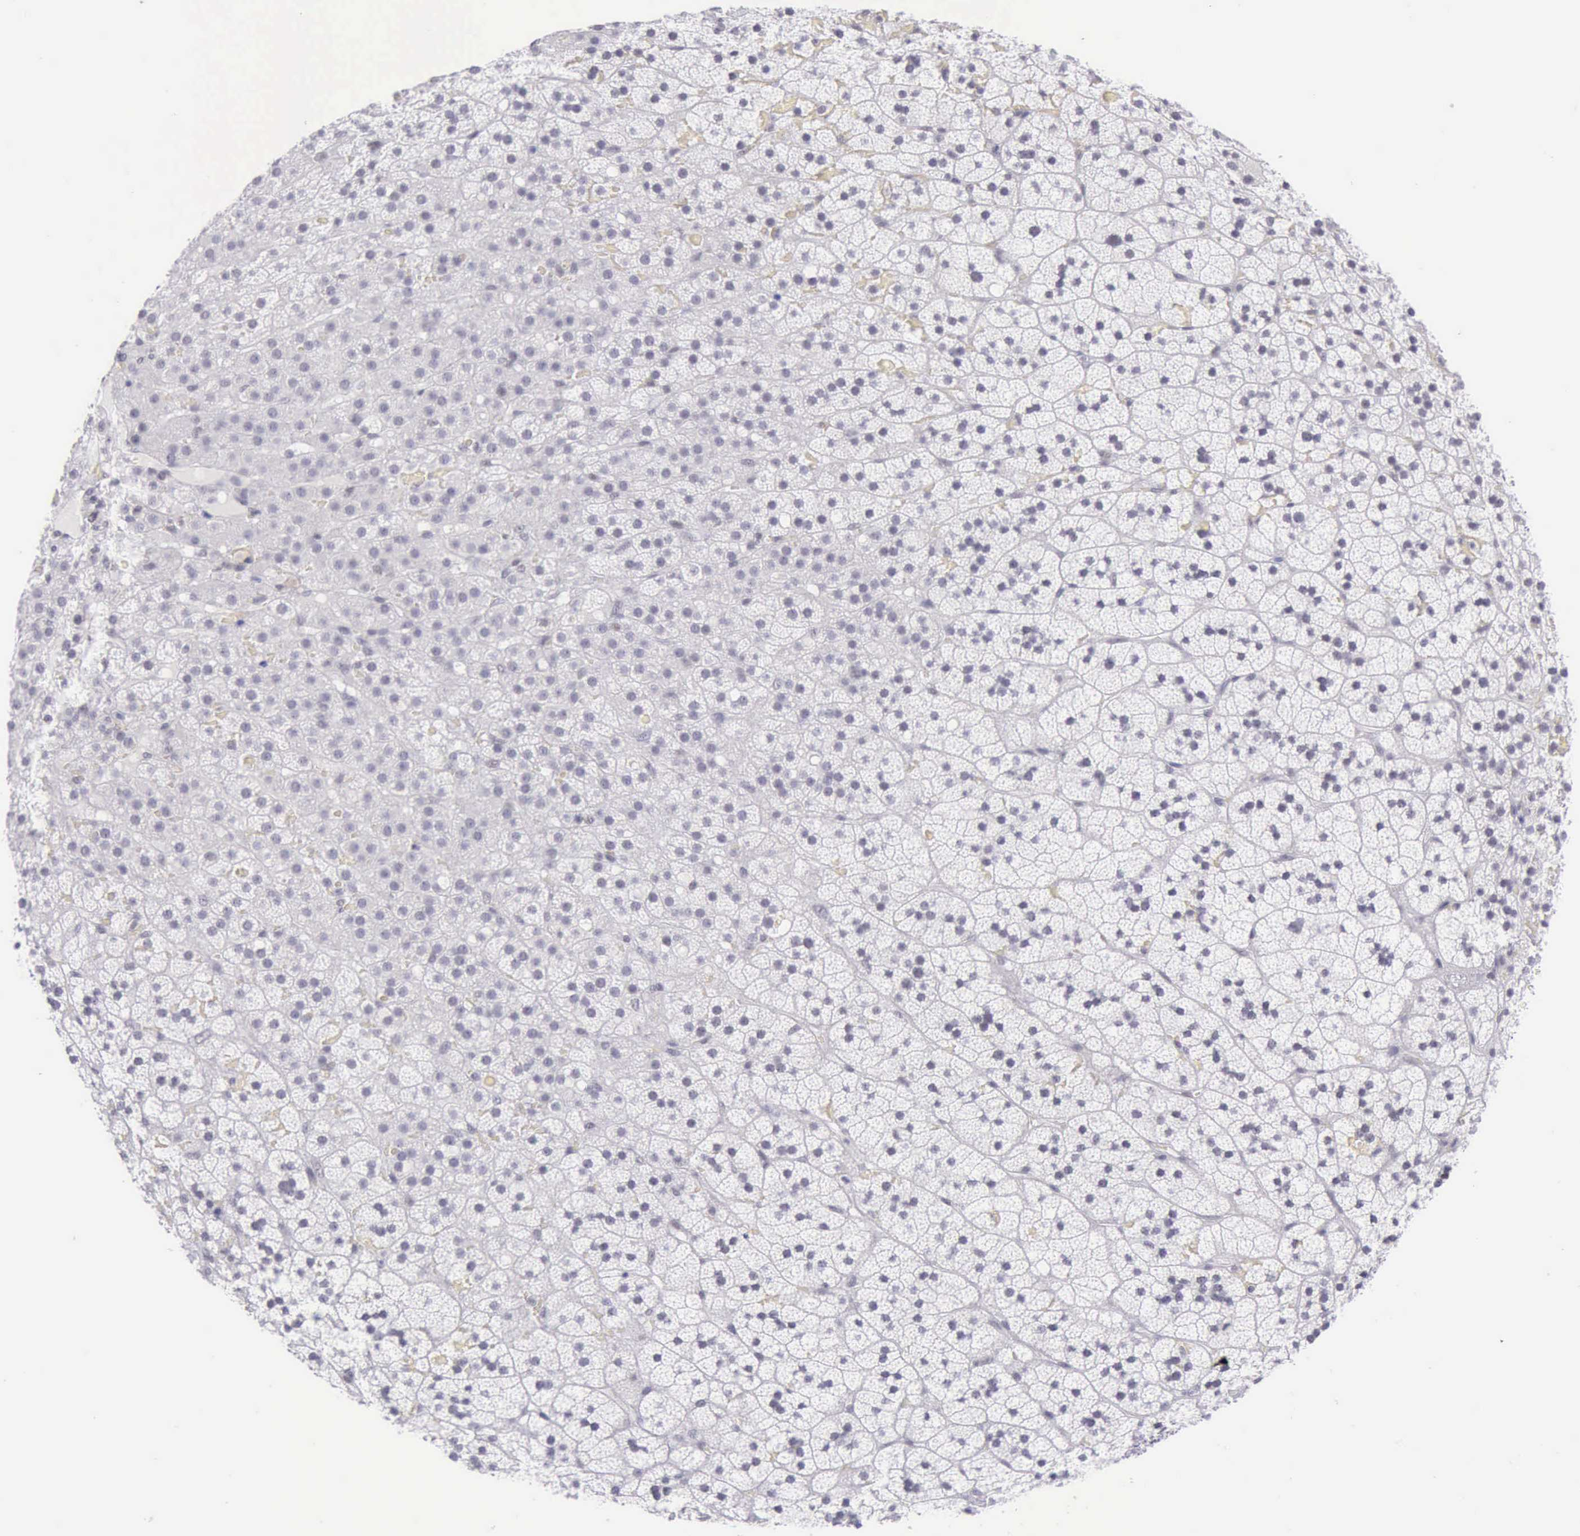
{"staining": {"intensity": "negative", "quantity": "none", "location": "none"}, "tissue": "adrenal gland", "cell_type": "Glandular cells", "image_type": "normal", "snomed": [{"axis": "morphology", "description": "Normal tissue, NOS"}, {"axis": "topography", "description": "Adrenal gland"}], "caption": "Protein analysis of benign adrenal gland displays no significant expression in glandular cells. (DAB immunohistochemistry visualized using brightfield microscopy, high magnification).", "gene": "EP300", "patient": {"sex": "male", "age": 35}}